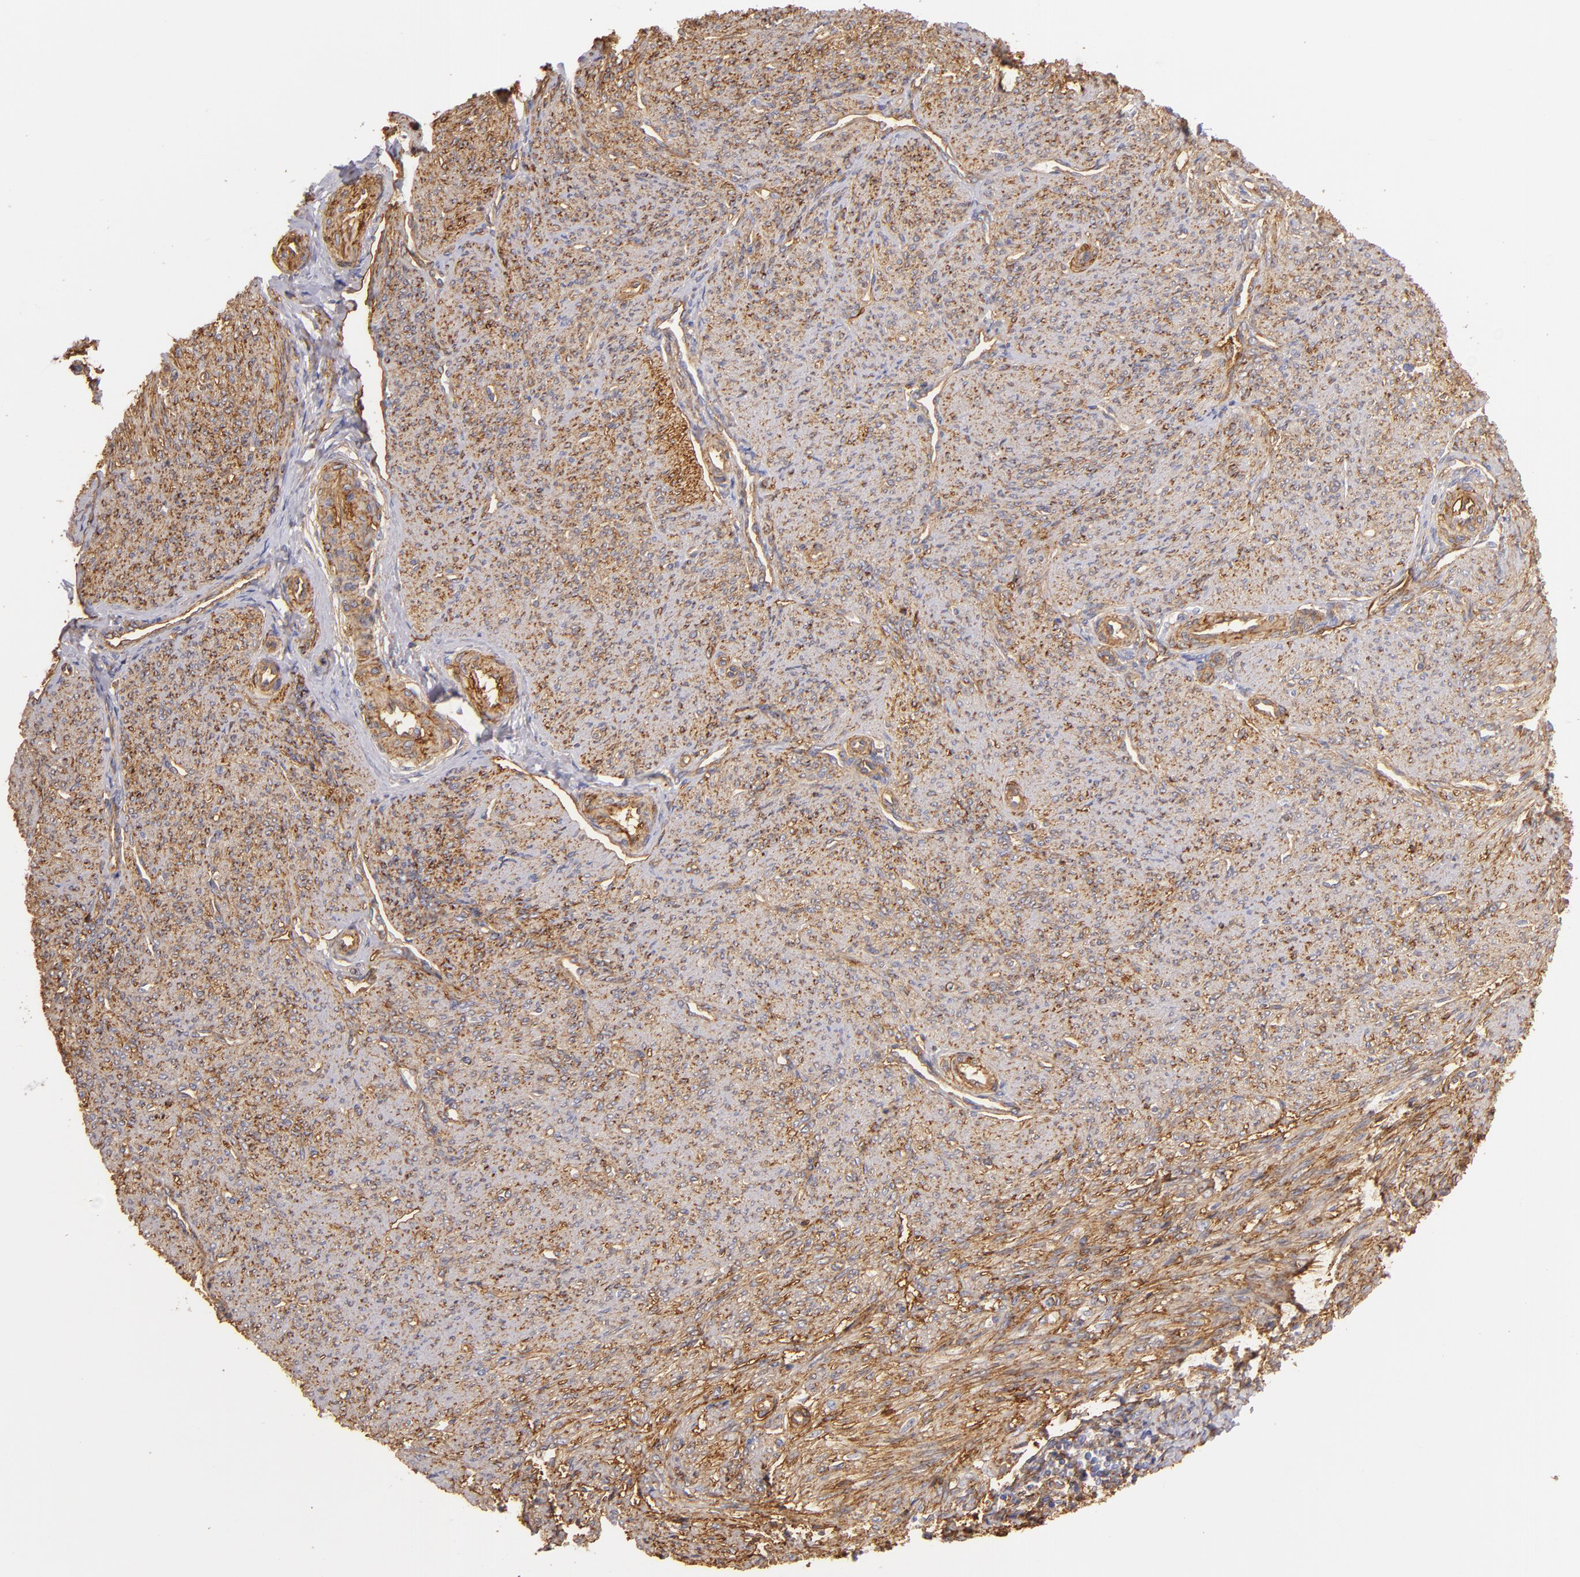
{"staining": {"intensity": "moderate", "quantity": ">75%", "location": "cytoplasmic/membranous"}, "tissue": "smooth muscle", "cell_type": "Smooth muscle cells", "image_type": "normal", "snomed": [{"axis": "morphology", "description": "Normal tissue, NOS"}, {"axis": "topography", "description": "Cervix"}, {"axis": "topography", "description": "Endometrium"}], "caption": "Immunohistochemistry (IHC) of normal smooth muscle reveals medium levels of moderate cytoplasmic/membranous positivity in about >75% of smooth muscle cells. (brown staining indicates protein expression, while blue staining denotes nuclei).", "gene": "CD151", "patient": {"sex": "female", "age": 65}}